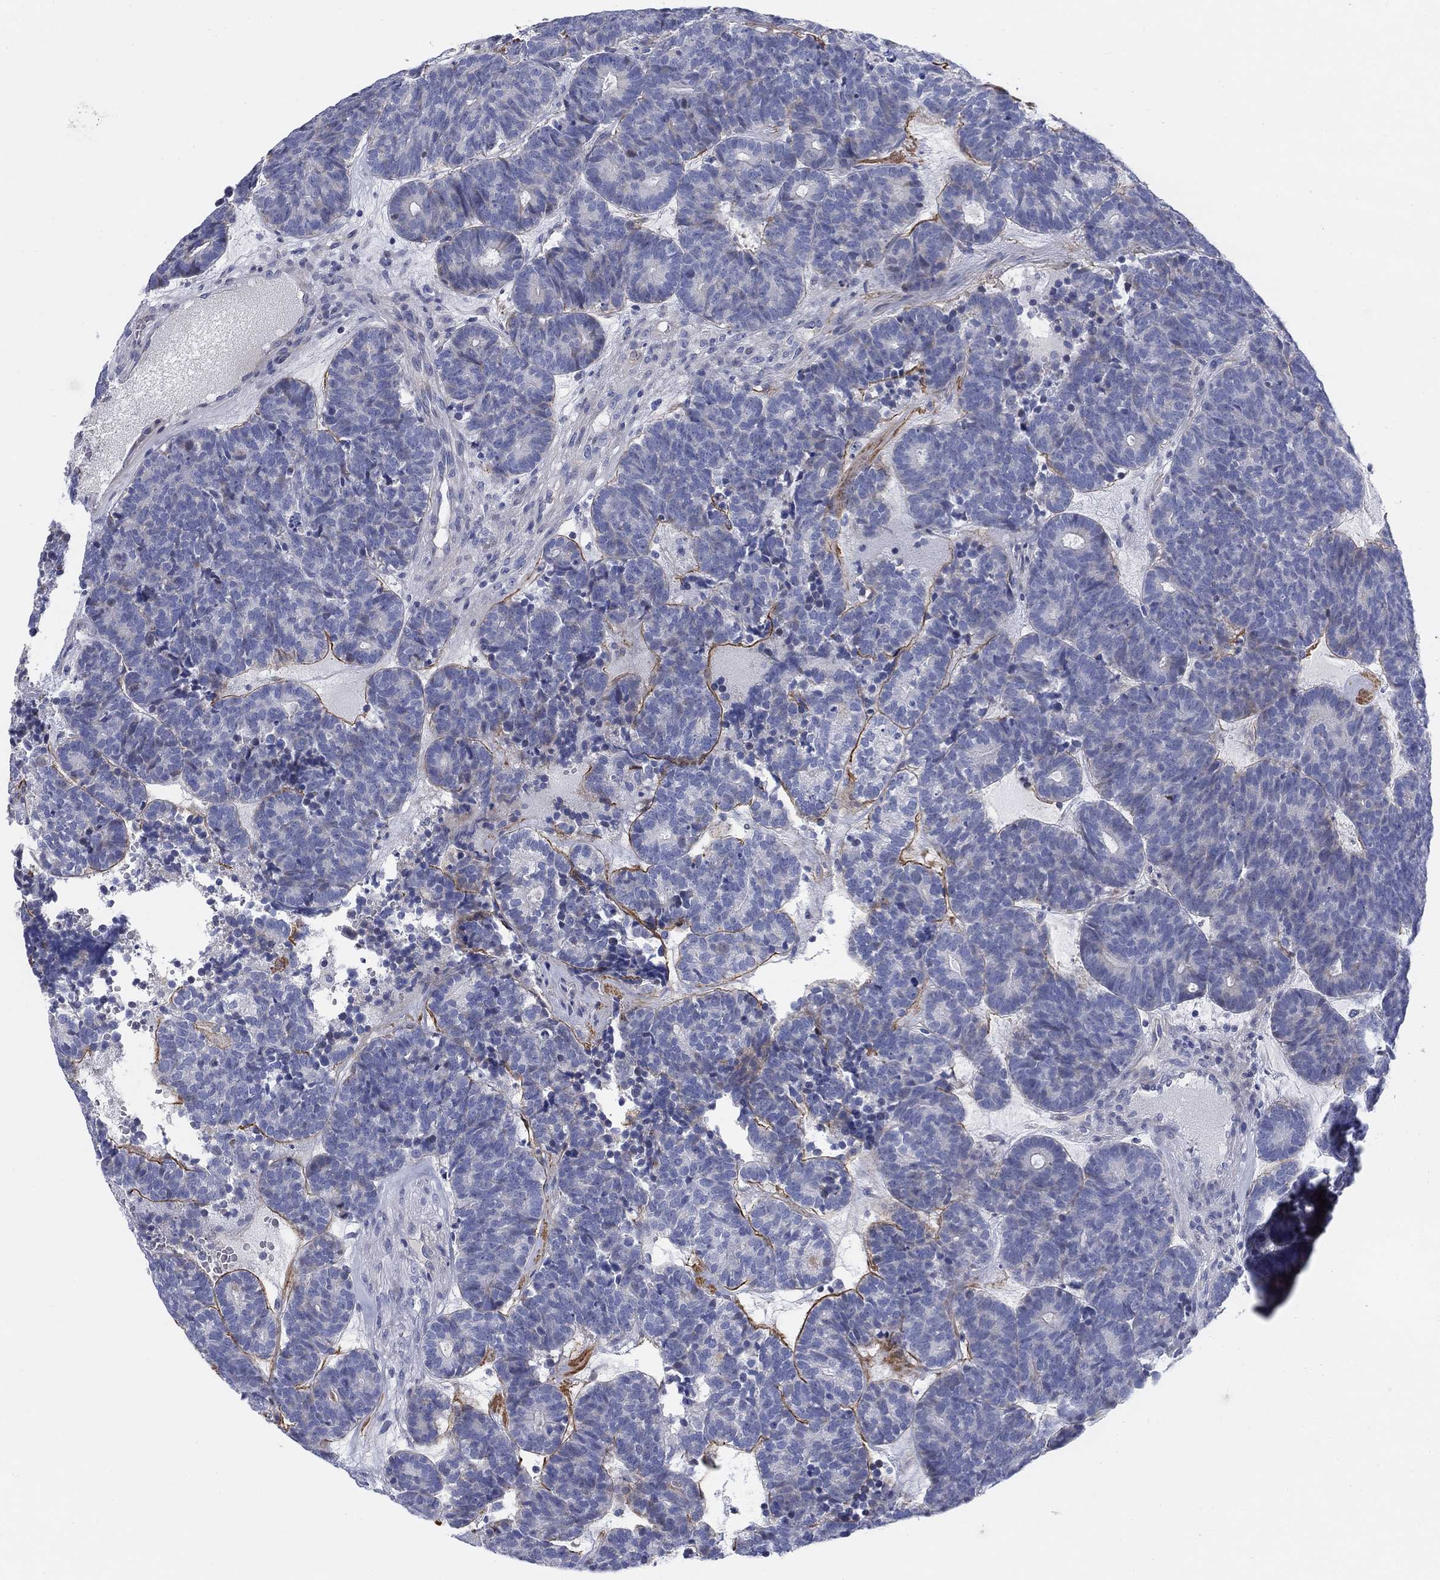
{"staining": {"intensity": "strong", "quantity": "<25%", "location": "cytoplasmic/membranous"}, "tissue": "head and neck cancer", "cell_type": "Tumor cells", "image_type": "cancer", "snomed": [{"axis": "morphology", "description": "Adenocarcinoma, NOS"}, {"axis": "topography", "description": "Head-Neck"}], "caption": "An IHC micrograph of tumor tissue is shown. Protein staining in brown shows strong cytoplasmic/membranous positivity in head and neck cancer within tumor cells.", "gene": "HEATR4", "patient": {"sex": "female", "age": 81}}